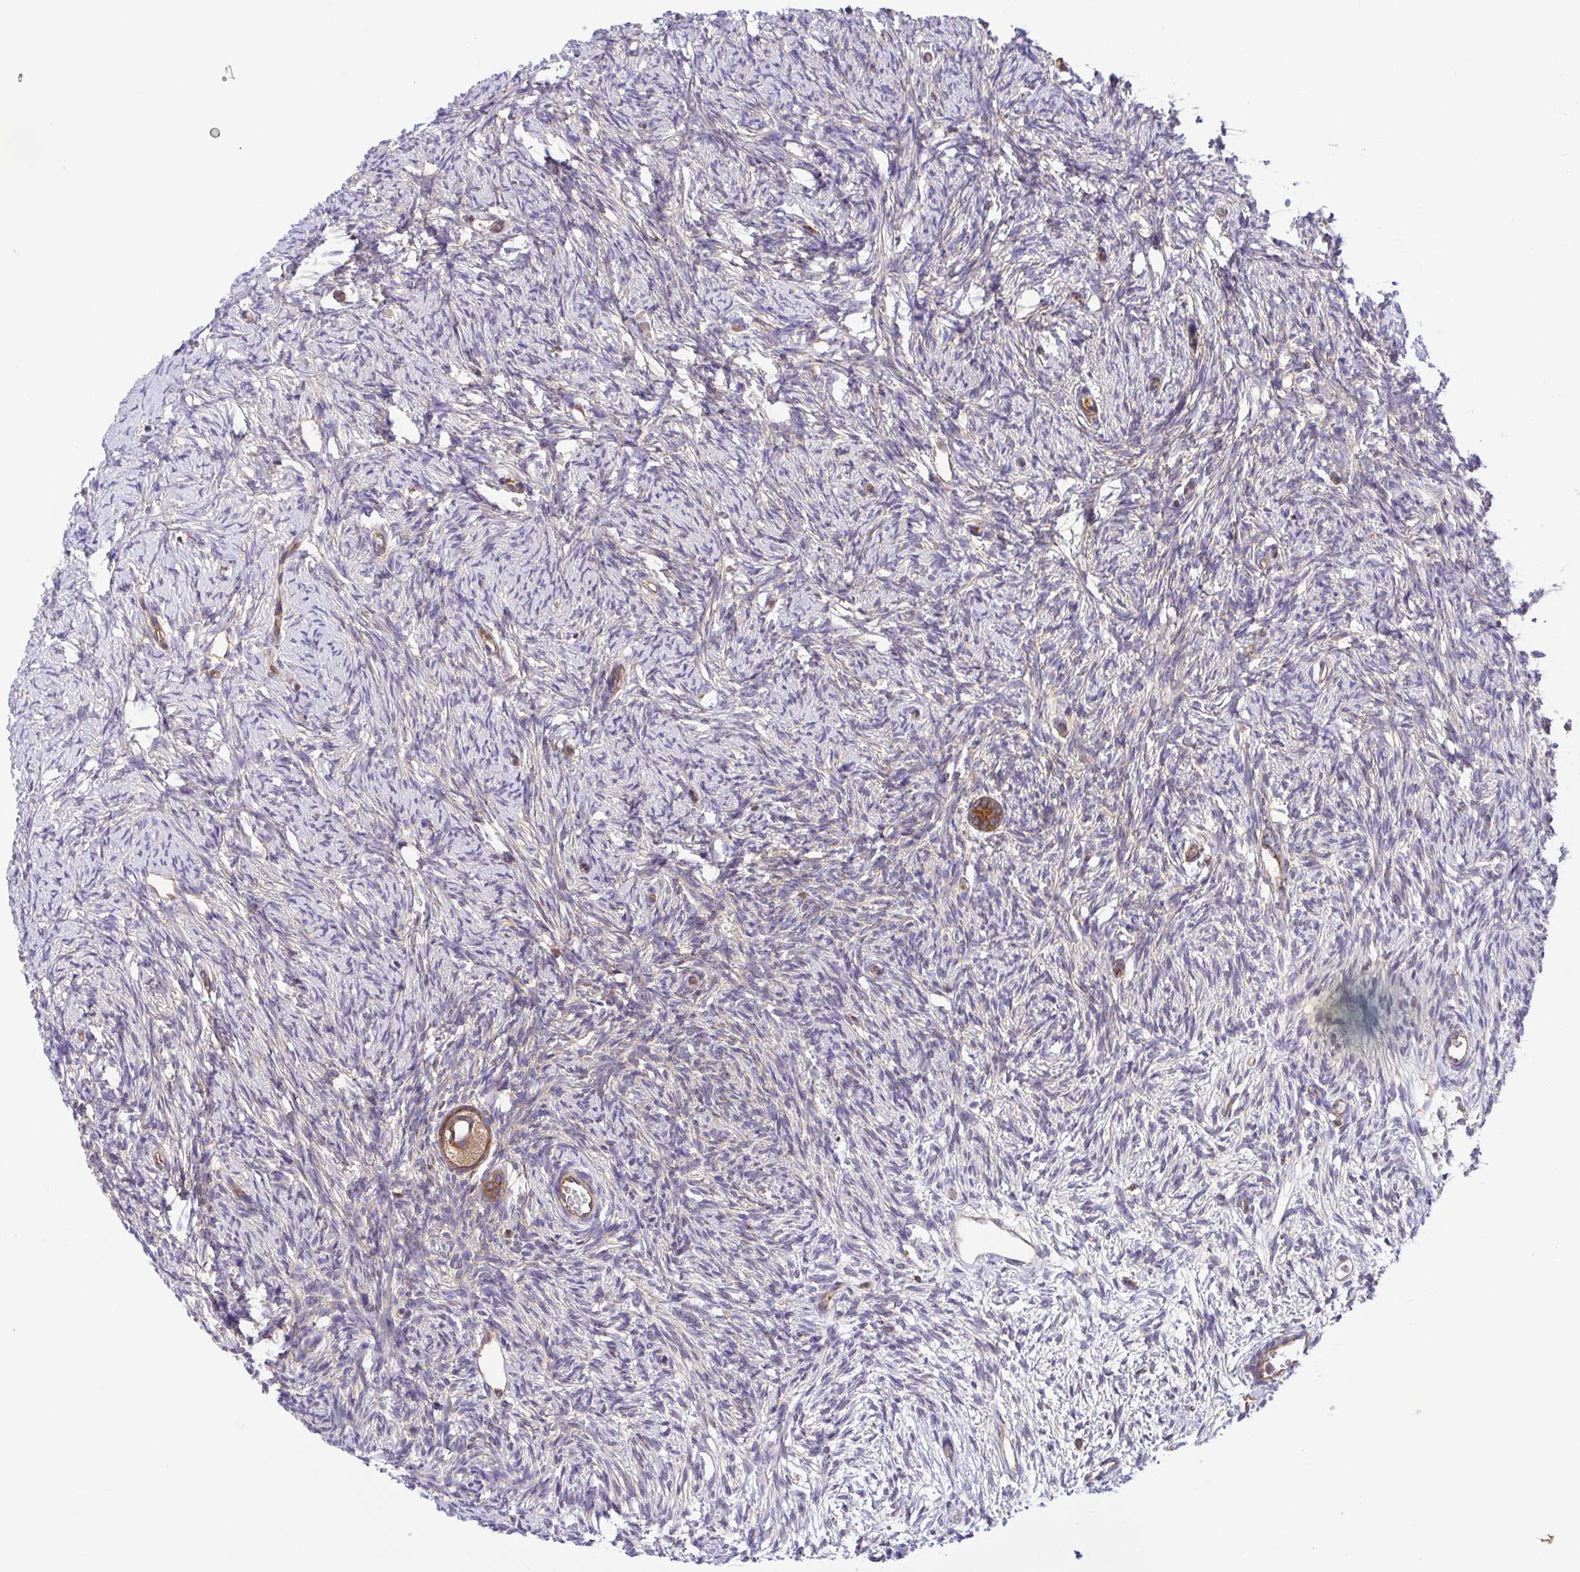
{"staining": {"intensity": "moderate", "quantity": ">75%", "location": "cytoplasmic/membranous"}, "tissue": "ovary", "cell_type": "Follicle cells", "image_type": "normal", "snomed": [{"axis": "morphology", "description": "Normal tissue, NOS"}, {"axis": "topography", "description": "Ovary"}], "caption": "A micrograph showing moderate cytoplasmic/membranous expression in approximately >75% of follicle cells in benign ovary, as visualized by brown immunohistochemical staining.", "gene": "KIF5B", "patient": {"sex": "female", "age": 33}}